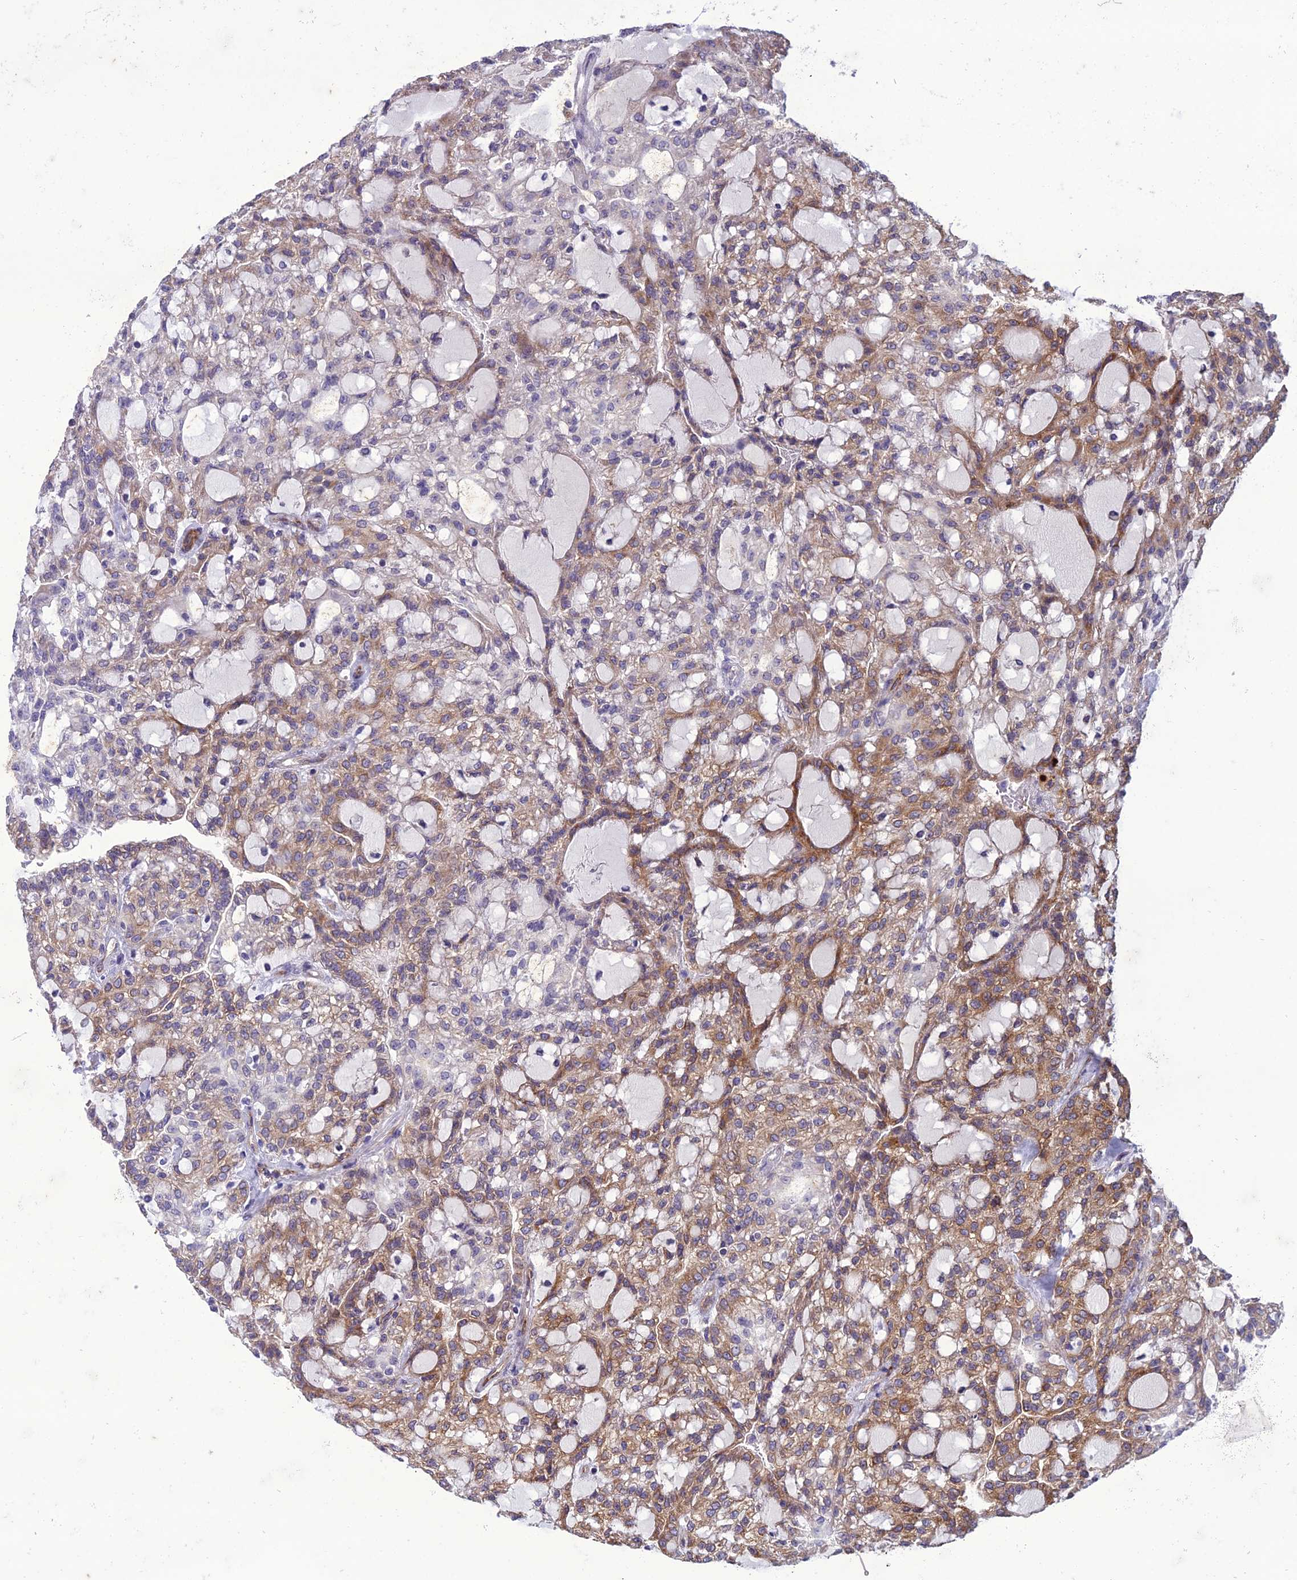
{"staining": {"intensity": "moderate", "quantity": ">75%", "location": "cytoplasmic/membranous"}, "tissue": "renal cancer", "cell_type": "Tumor cells", "image_type": "cancer", "snomed": [{"axis": "morphology", "description": "Adenocarcinoma, NOS"}, {"axis": "topography", "description": "Kidney"}], "caption": "Immunohistochemistry (IHC) micrograph of renal cancer stained for a protein (brown), which displays medium levels of moderate cytoplasmic/membranous positivity in approximately >75% of tumor cells.", "gene": "NODAL", "patient": {"sex": "male", "age": 63}}